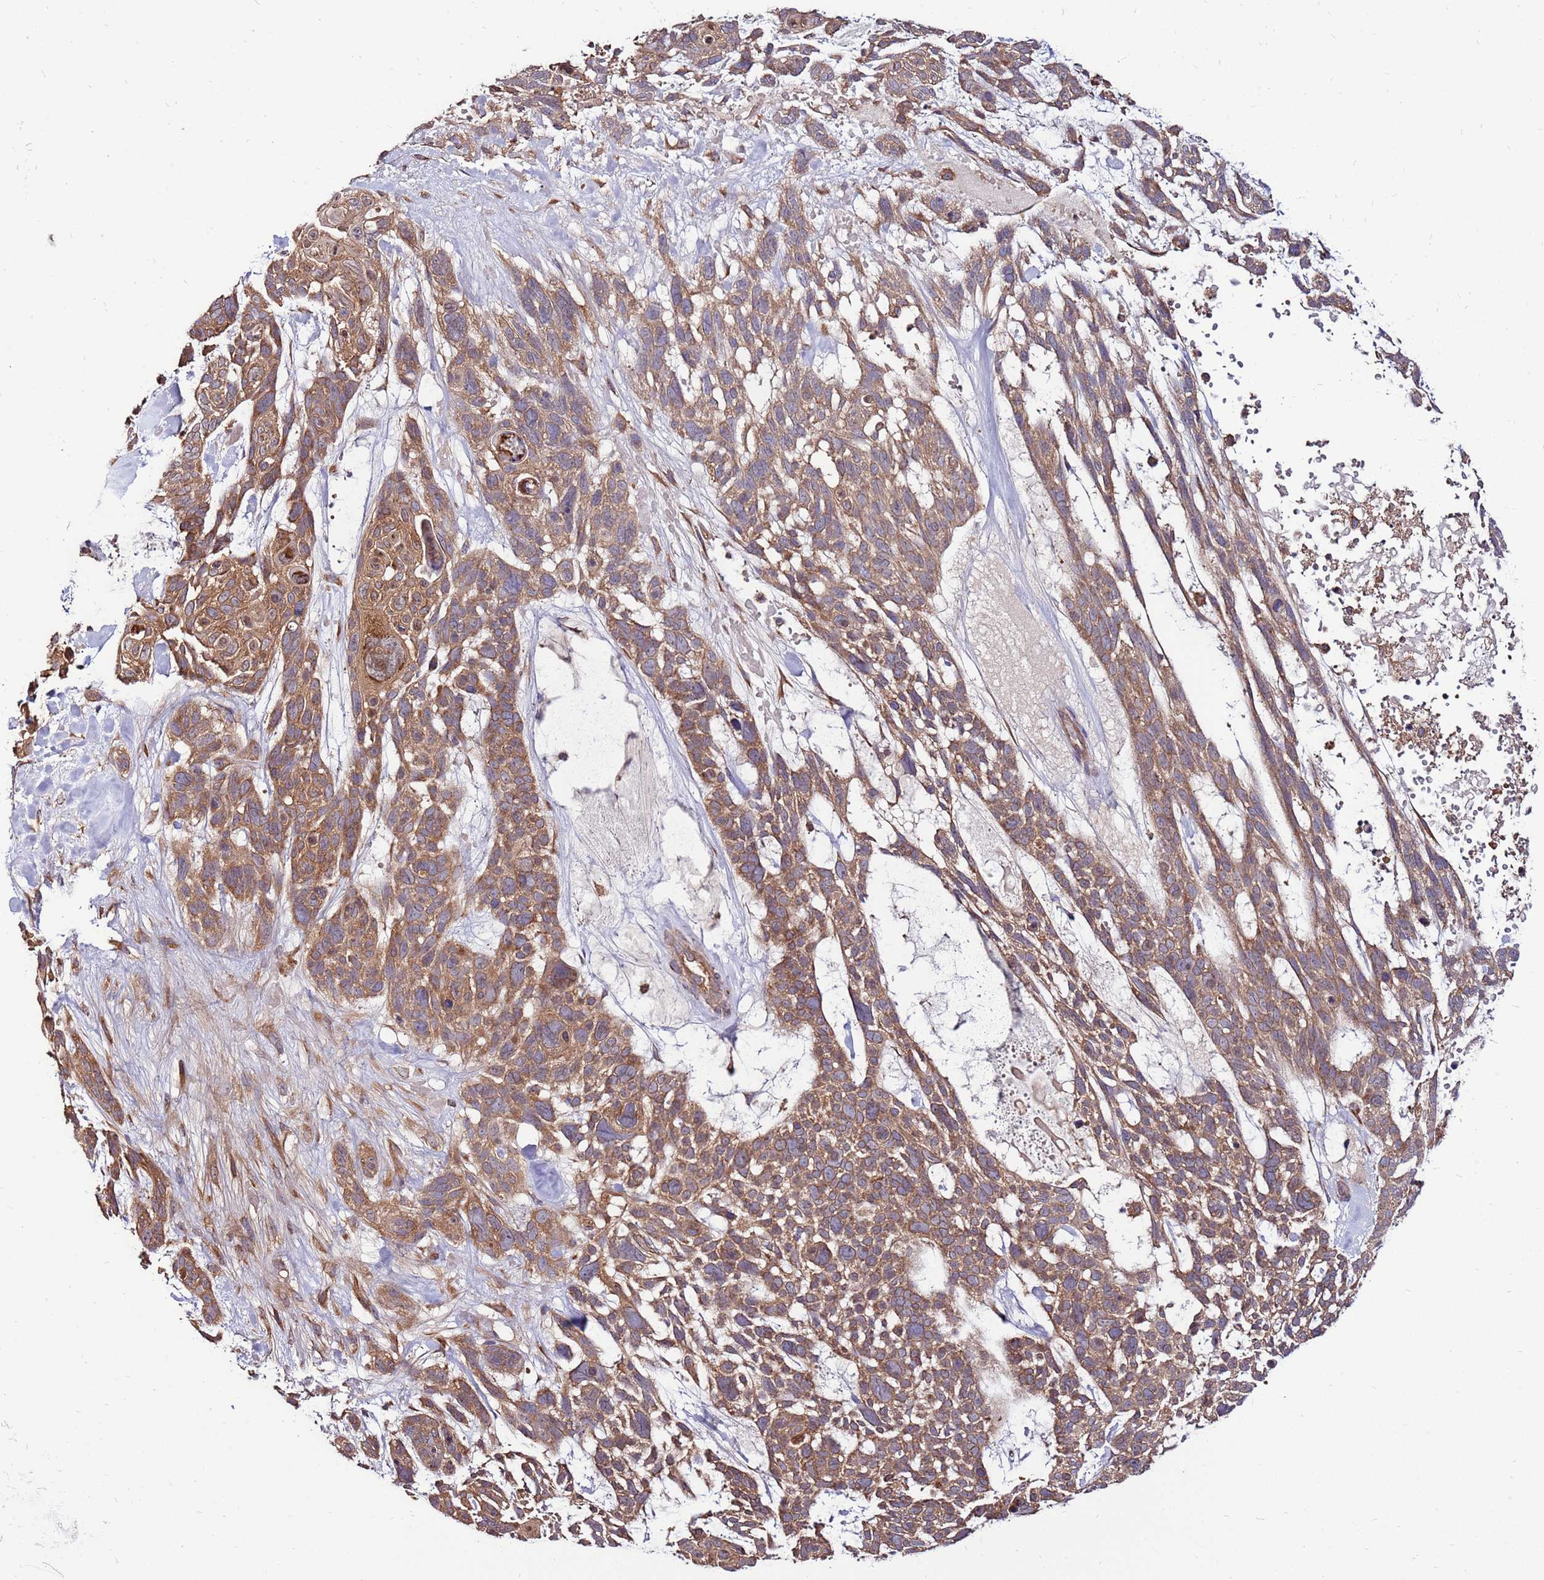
{"staining": {"intensity": "moderate", "quantity": ">75%", "location": "cytoplasmic/membranous"}, "tissue": "skin cancer", "cell_type": "Tumor cells", "image_type": "cancer", "snomed": [{"axis": "morphology", "description": "Basal cell carcinoma"}, {"axis": "topography", "description": "Skin"}], "caption": "Skin cancer (basal cell carcinoma) stained with a brown dye reveals moderate cytoplasmic/membranous positive positivity in about >75% of tumor cells.", "gene": "SLC44A5", "patient": {"sex": "male", "age": 88}}